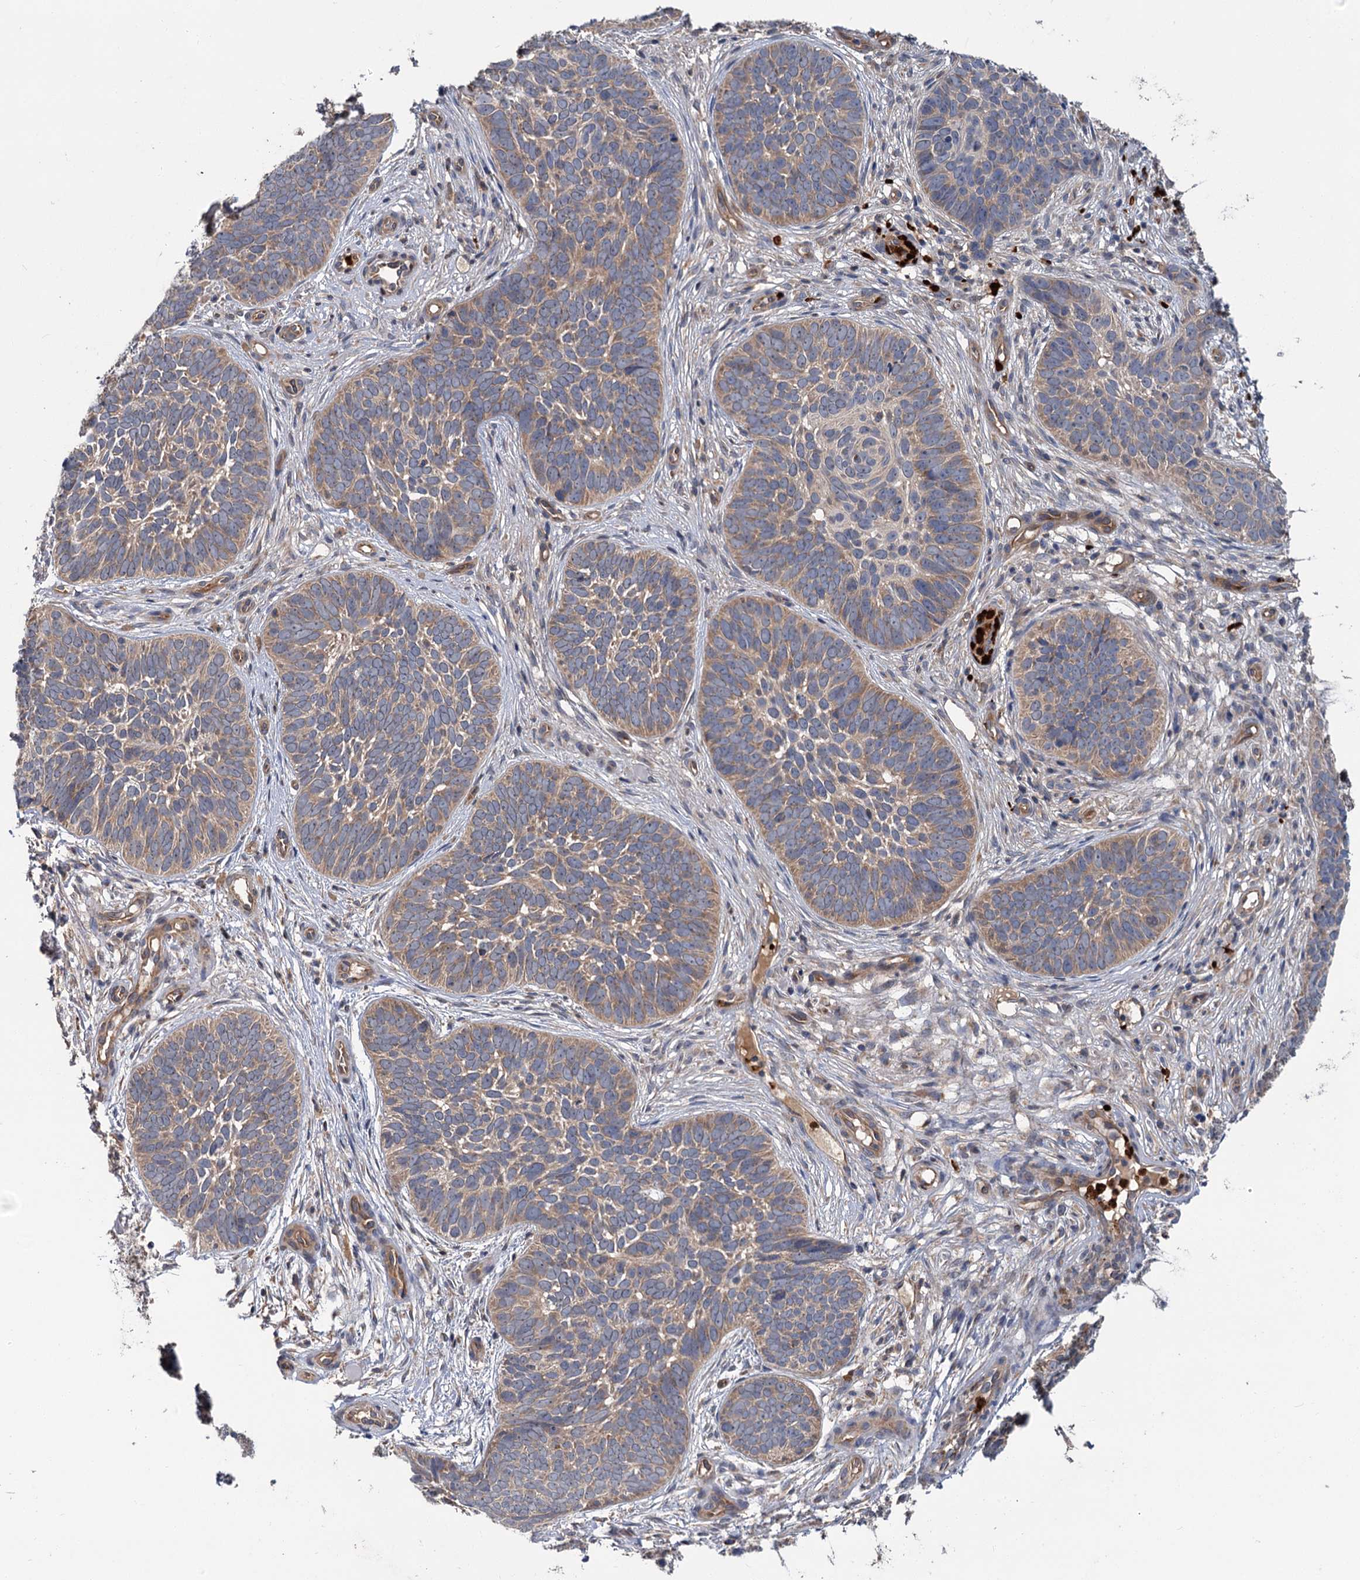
{"staining": {"intensity": "weak", "quantity": "25%-75%", "location": "cytoplasmic/membranous"}, "tissue": "skin cancer", "cell_type": "Tumor cells", "image_type": "cancer", "snomed": [{"axis": "morphology", "description": "Basal cell carcinoma"}, {"axis": "topography", "description": "Skin"}], "caption": "Skin cancer (basal cell carcinoma) was stained to show a protein in brown. There is low levels of weak cytoplasmic/membranous expression in about 25%-75% of tumor cells.", "gene": "DYNC2H1", "patient": {"sex": "male", "age": 89}}